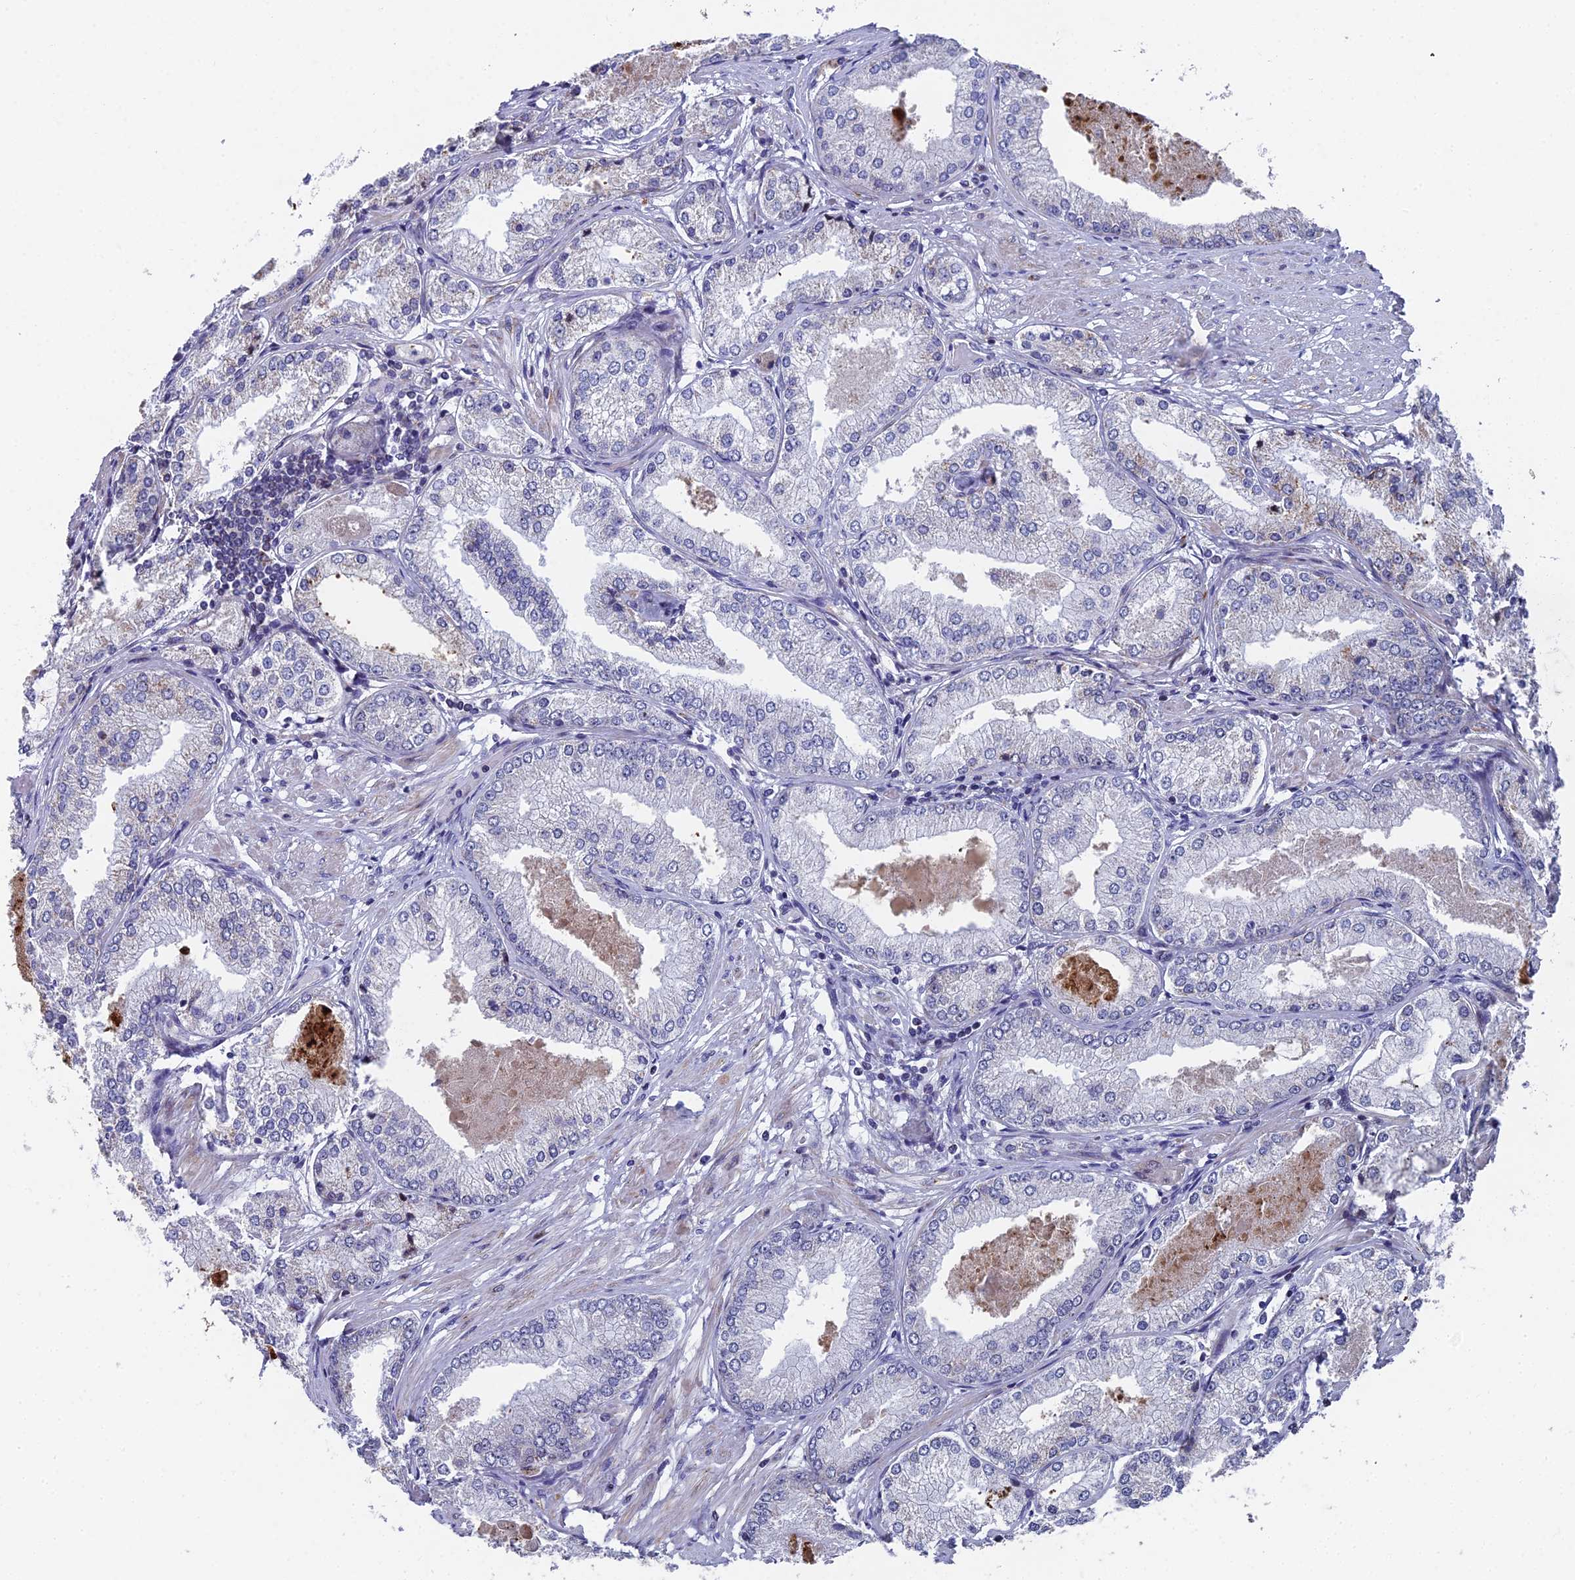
{"staining": {"intensity": "negative", "quantity": "none", "location": "none"}, "tissue": "prostate cancer", "cell_type": "Tumor cells", "image_type": "cancer", "snomed": [{"axis": "morphology", "description": "Adenocarcinoma, Low grade"}, {"axis": "topography", "description": "Prostate"}], "caption": "This photomicrograph is of prostate cancer (low-grade adenocarcinoma) stained with IHC to label a protein in brown with the nuclei are counter-stained blue. There is no positivity in tumor cells.", "gene": "XKR9", "patient": {"sex": "male", "age": 68}}